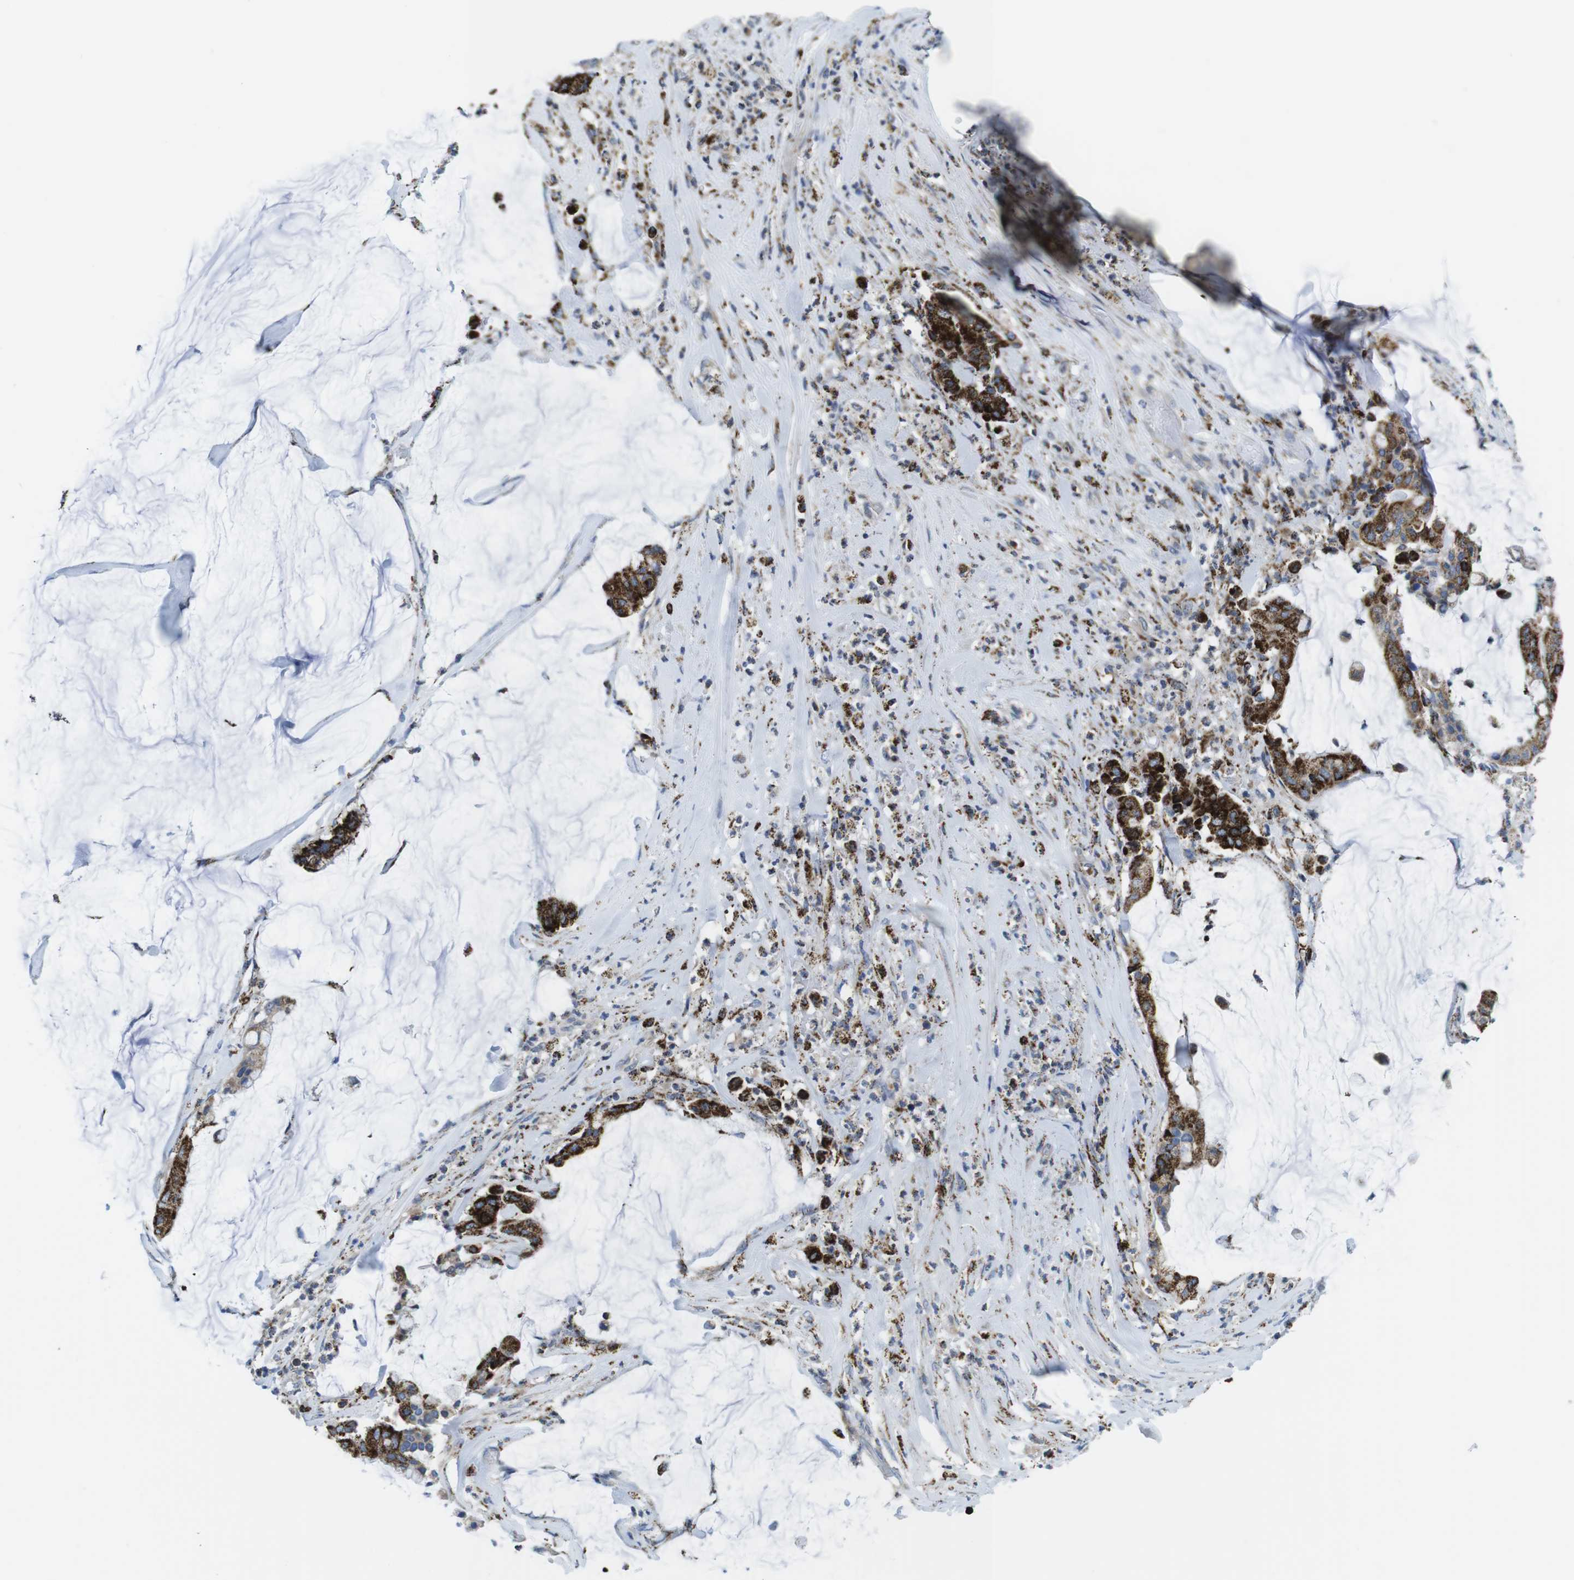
{"staining": {"intensity": "strong", "quantity": "25%-75%", "location": "cytoplasmic/membranous"}, "tissue": "pancreatic cancer", "cell_type": "Tumor cells", "image_type": "cancer", "snomed": [{"axis": "morphology", "description": "Adenocarcinoma, NOS"}, {"axis": "topography", "description": "Pancreas"}], "caption": "Pancreatic cancer (adenocarcinoma) stained with IHC shows strong cytoplasmic/membranous expression in about 25%-75% of tumor cells.", "gene": "KCNE3", "patient": {"sex": "male", "age": 41}}